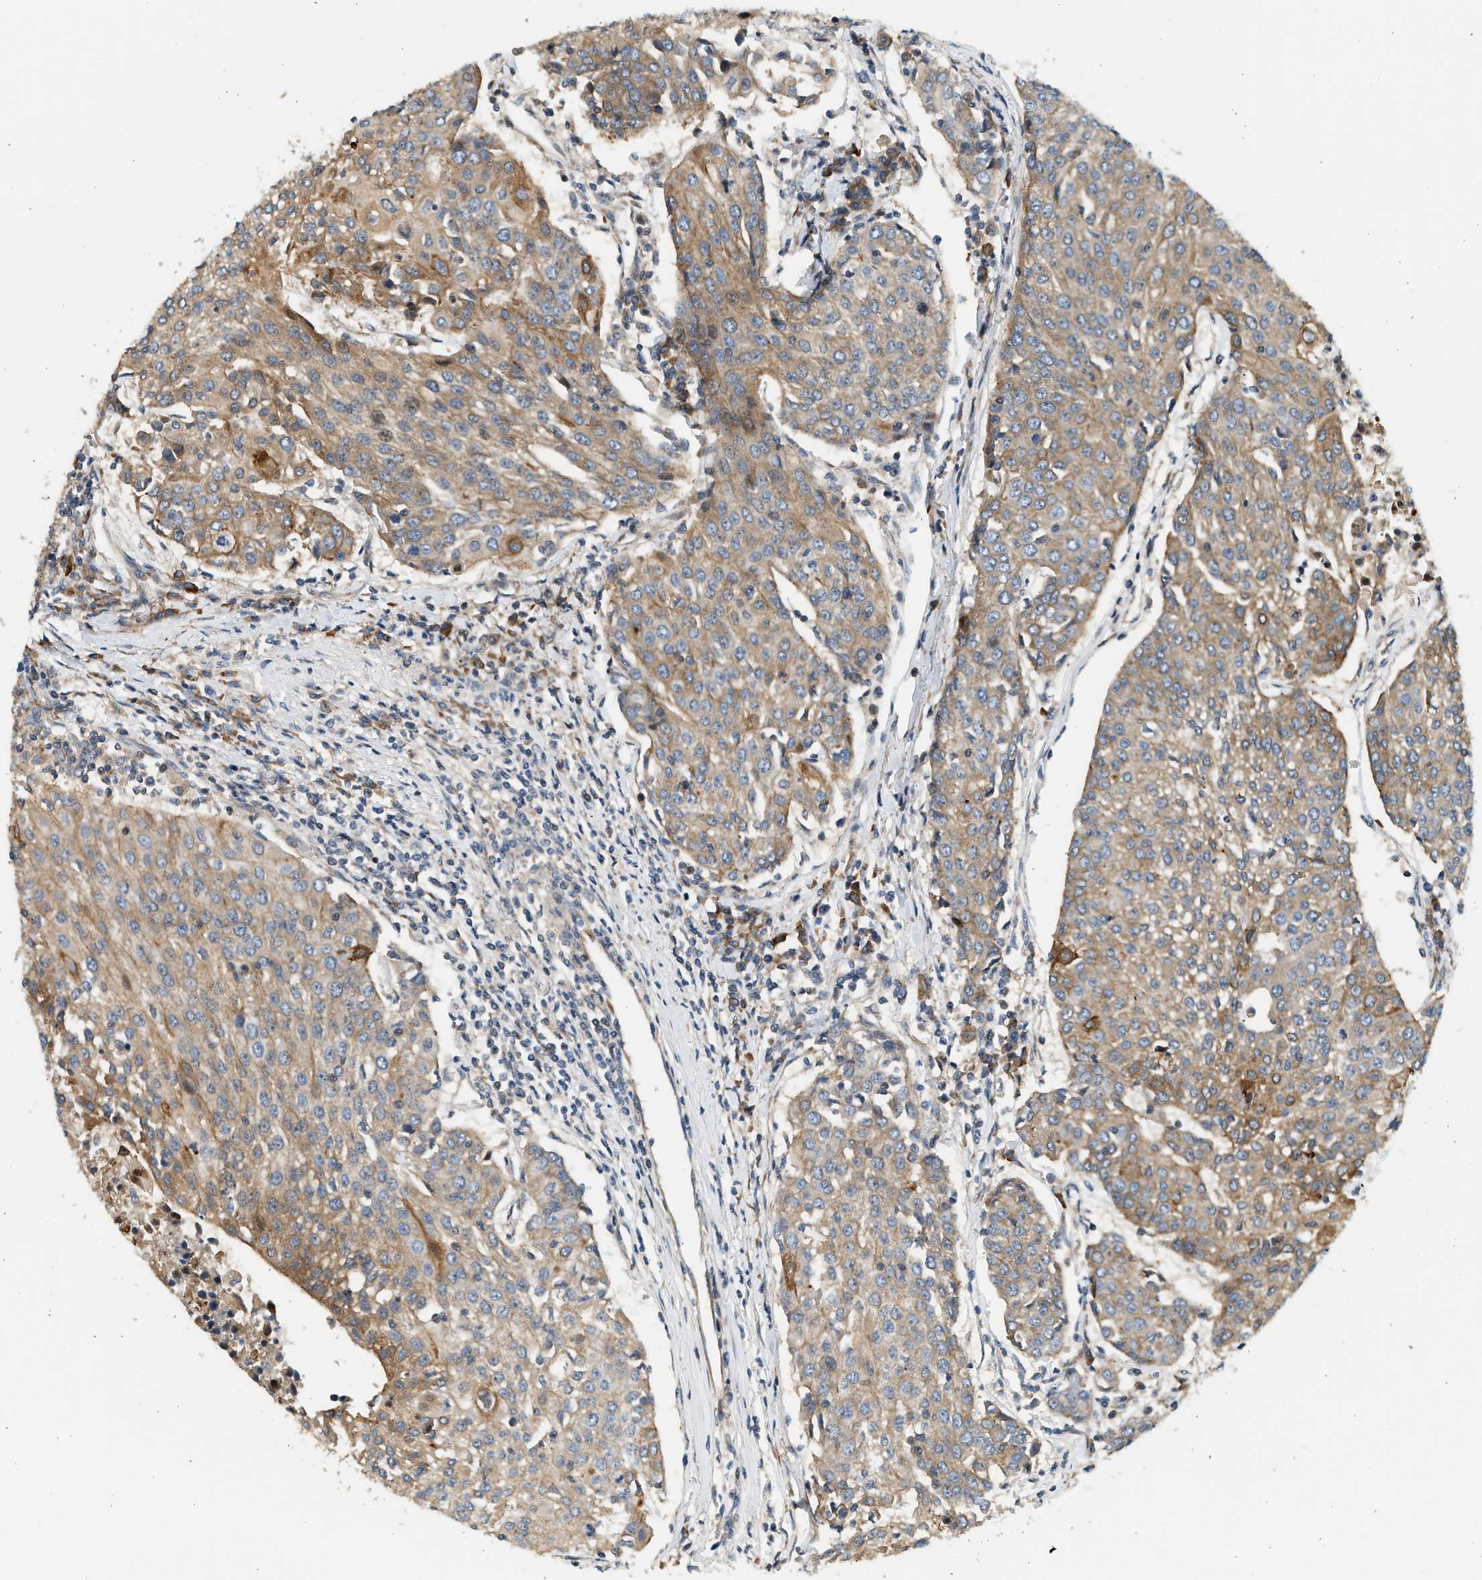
{"staining": {"intensity": "moderate", "quantity": ">75%", "location": "cytoplasmic/membranous"}, "tissue": "urothelial cancer", "cell_type": "Tumor cells", "image_type": "cancer", "snomed": [{"axis": "morphology", "description": "Urothelial carcinoma, High grade"}, {"axis": "topography", "description": "Urinary bladder"}], "caption": "Brown immunohistochemical staining in human urothelial carcinoma (high-grade) shows moderate cytoplasmic/membranous staining in approximately >75% of tumor cells.", "gene": "NRSN2", "patient": {"sex": "female", "age": 85}}